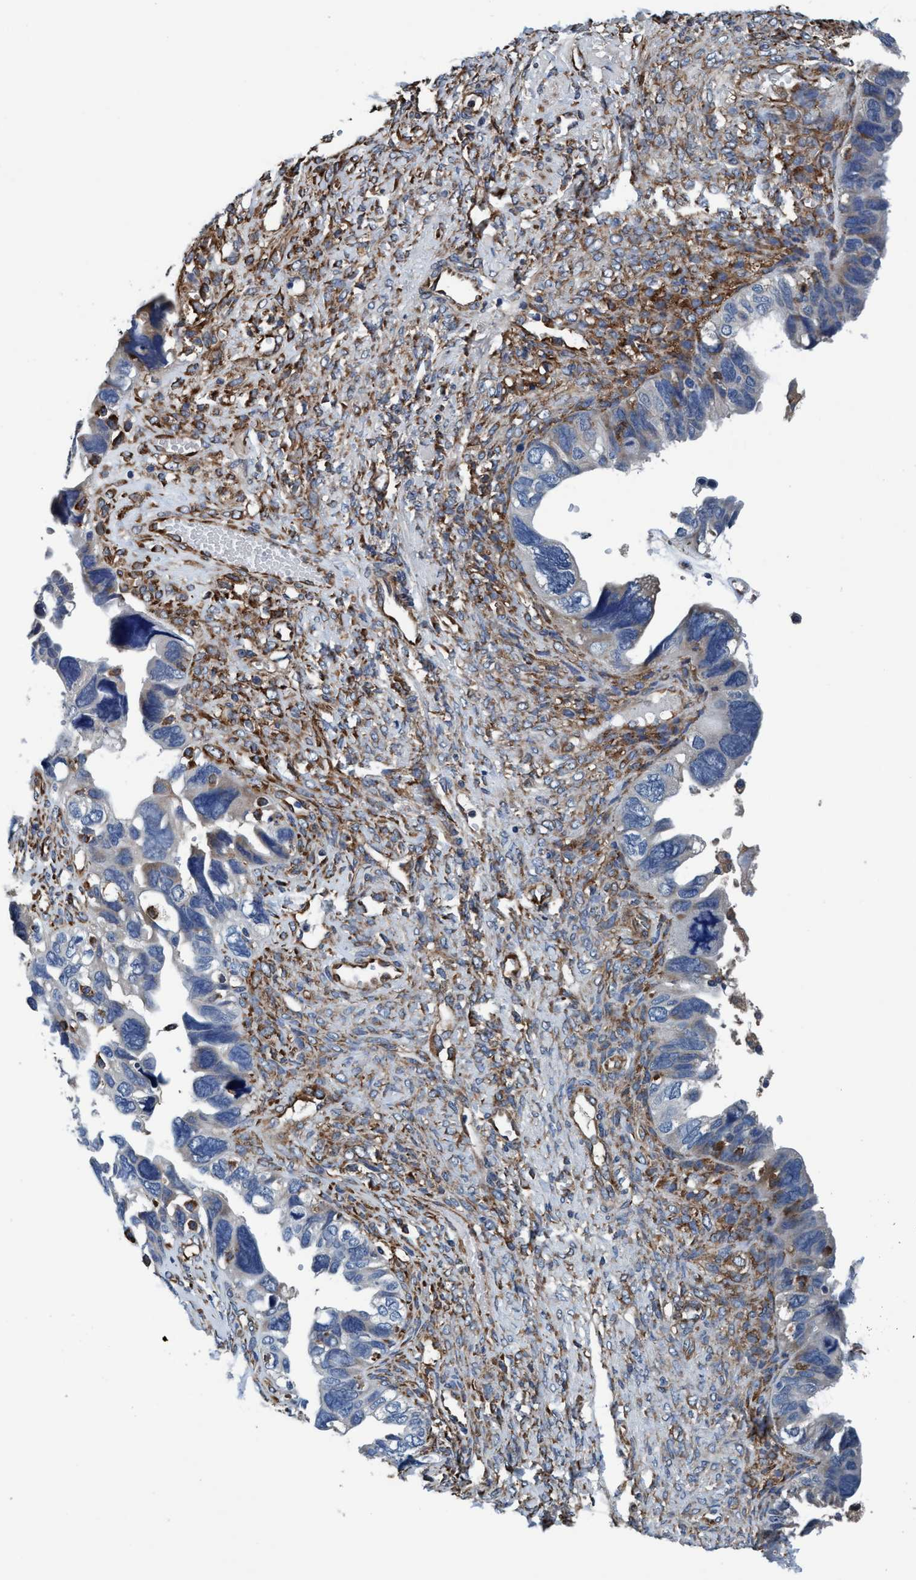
{"staining": {"intensity": "weak", "quantity": "<25%", "location": "cytoplasmic/membranous"}, "tissue": "ovarian cancer", "cell_type": "Tumor cells", "image_type": "cancer", "snomed": [{"axis": "morphology", "description": "Cystadenocarcinoma, serous, NOS"}, {"axis": "topography", "description": "Ovary"}], "caption": "Immunohistochemistry (IHC) micrograph of neoplastic tissue: serous cystadenocarcinoma (ovarian) stained with DAB (3,3'-diaminobenzidine) displays no significant protein positivity in tumor cells. Brightfield microscopy of immunohistochemistry (IHC) stained with DAB (brown) and hematoxylin (blue), captured at high magnification.", "gene": "ENDOG", "patient": {"sex": "female", "age": 79}}